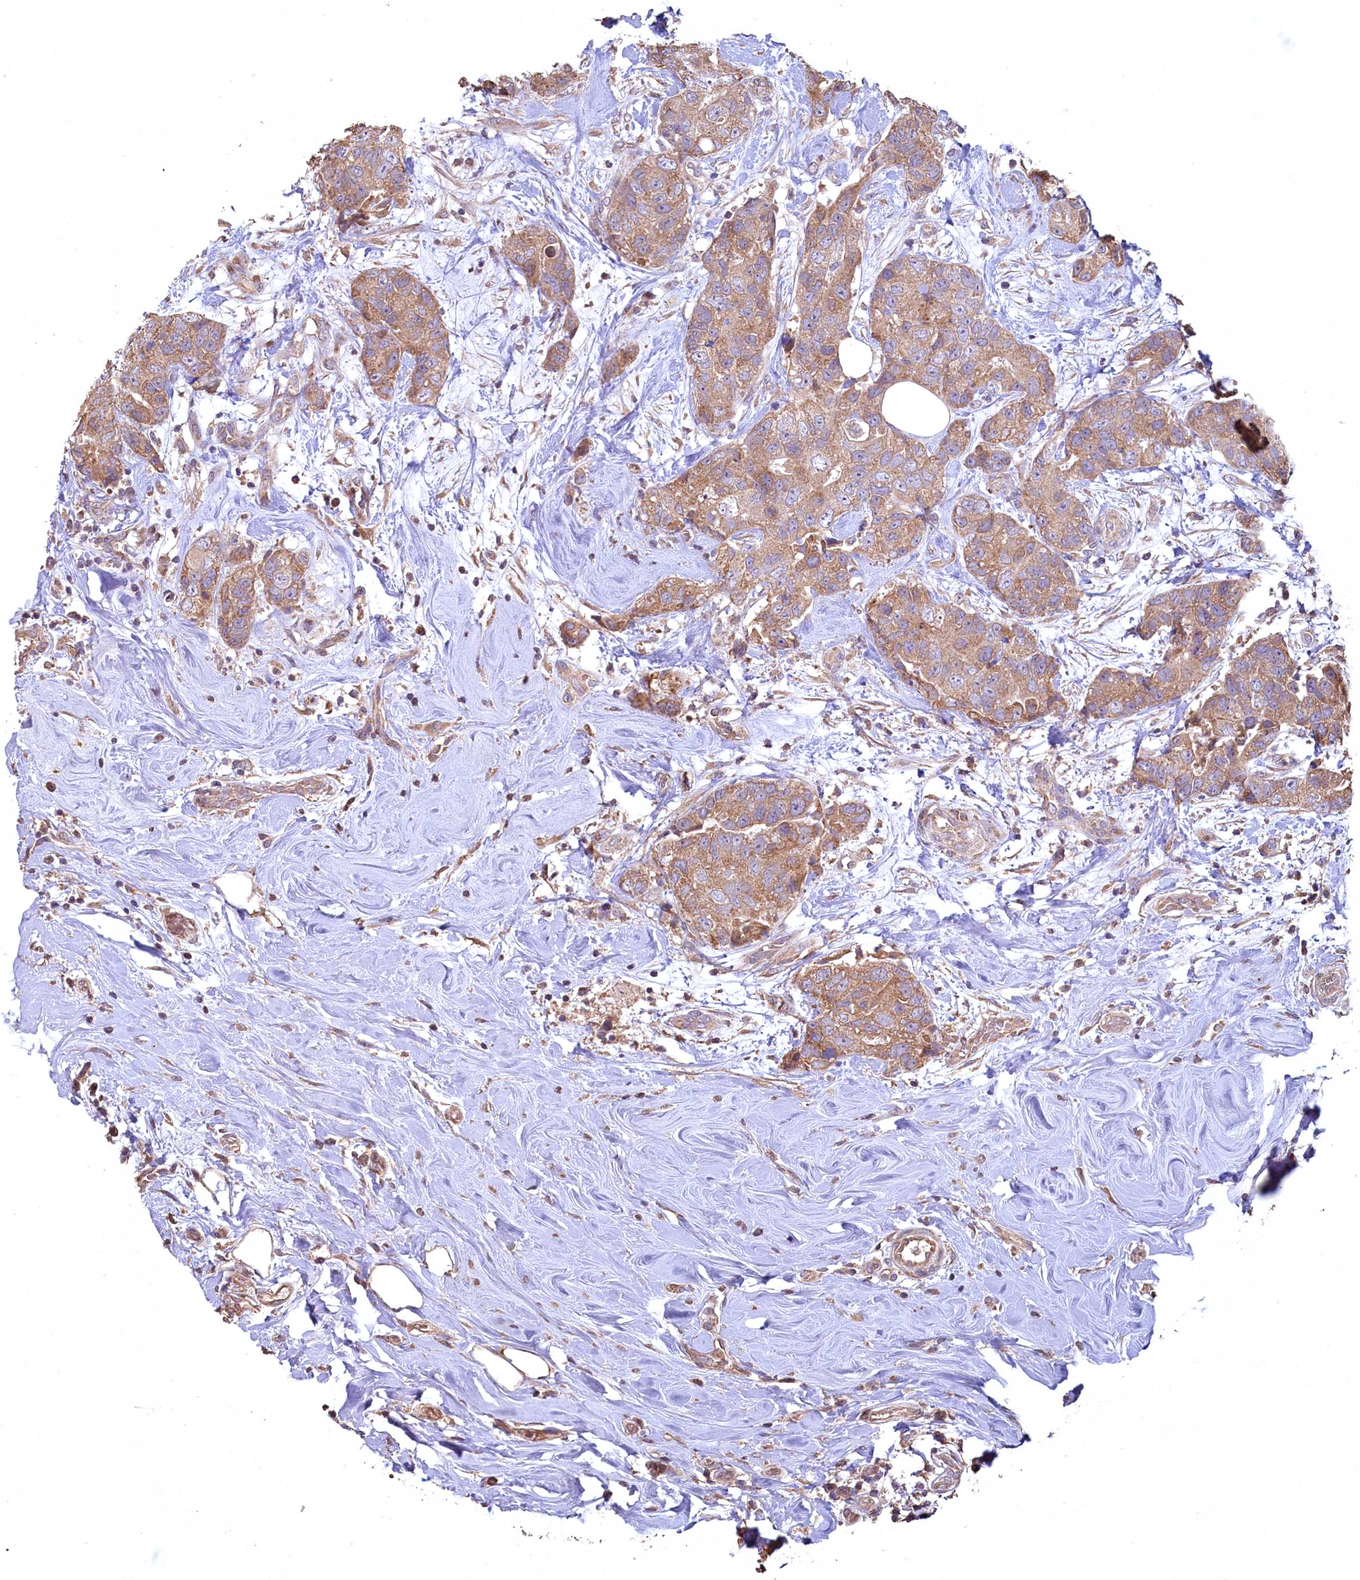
{"staining": {"intensity": "moderate", "quantity": ">75%", "location": "cytoplasmic/membranous"}, "tissue": "breast cancer", "cell_type": "Tumor cells", "image_type": "cancer", "snomed": [{"axis": "morphology", "description": "Duct carcinoma"}, {"axis": "topography", "description": "Breast"}], "caption": "Breast cancer (infiltrating ductal carcinoma) tissue reveals moderate cytoplasmic/membranous positivity in approximately >75% of tumor cells", "gene": "FUNDC1", "patient": {"sex": "female", "age": 62}}